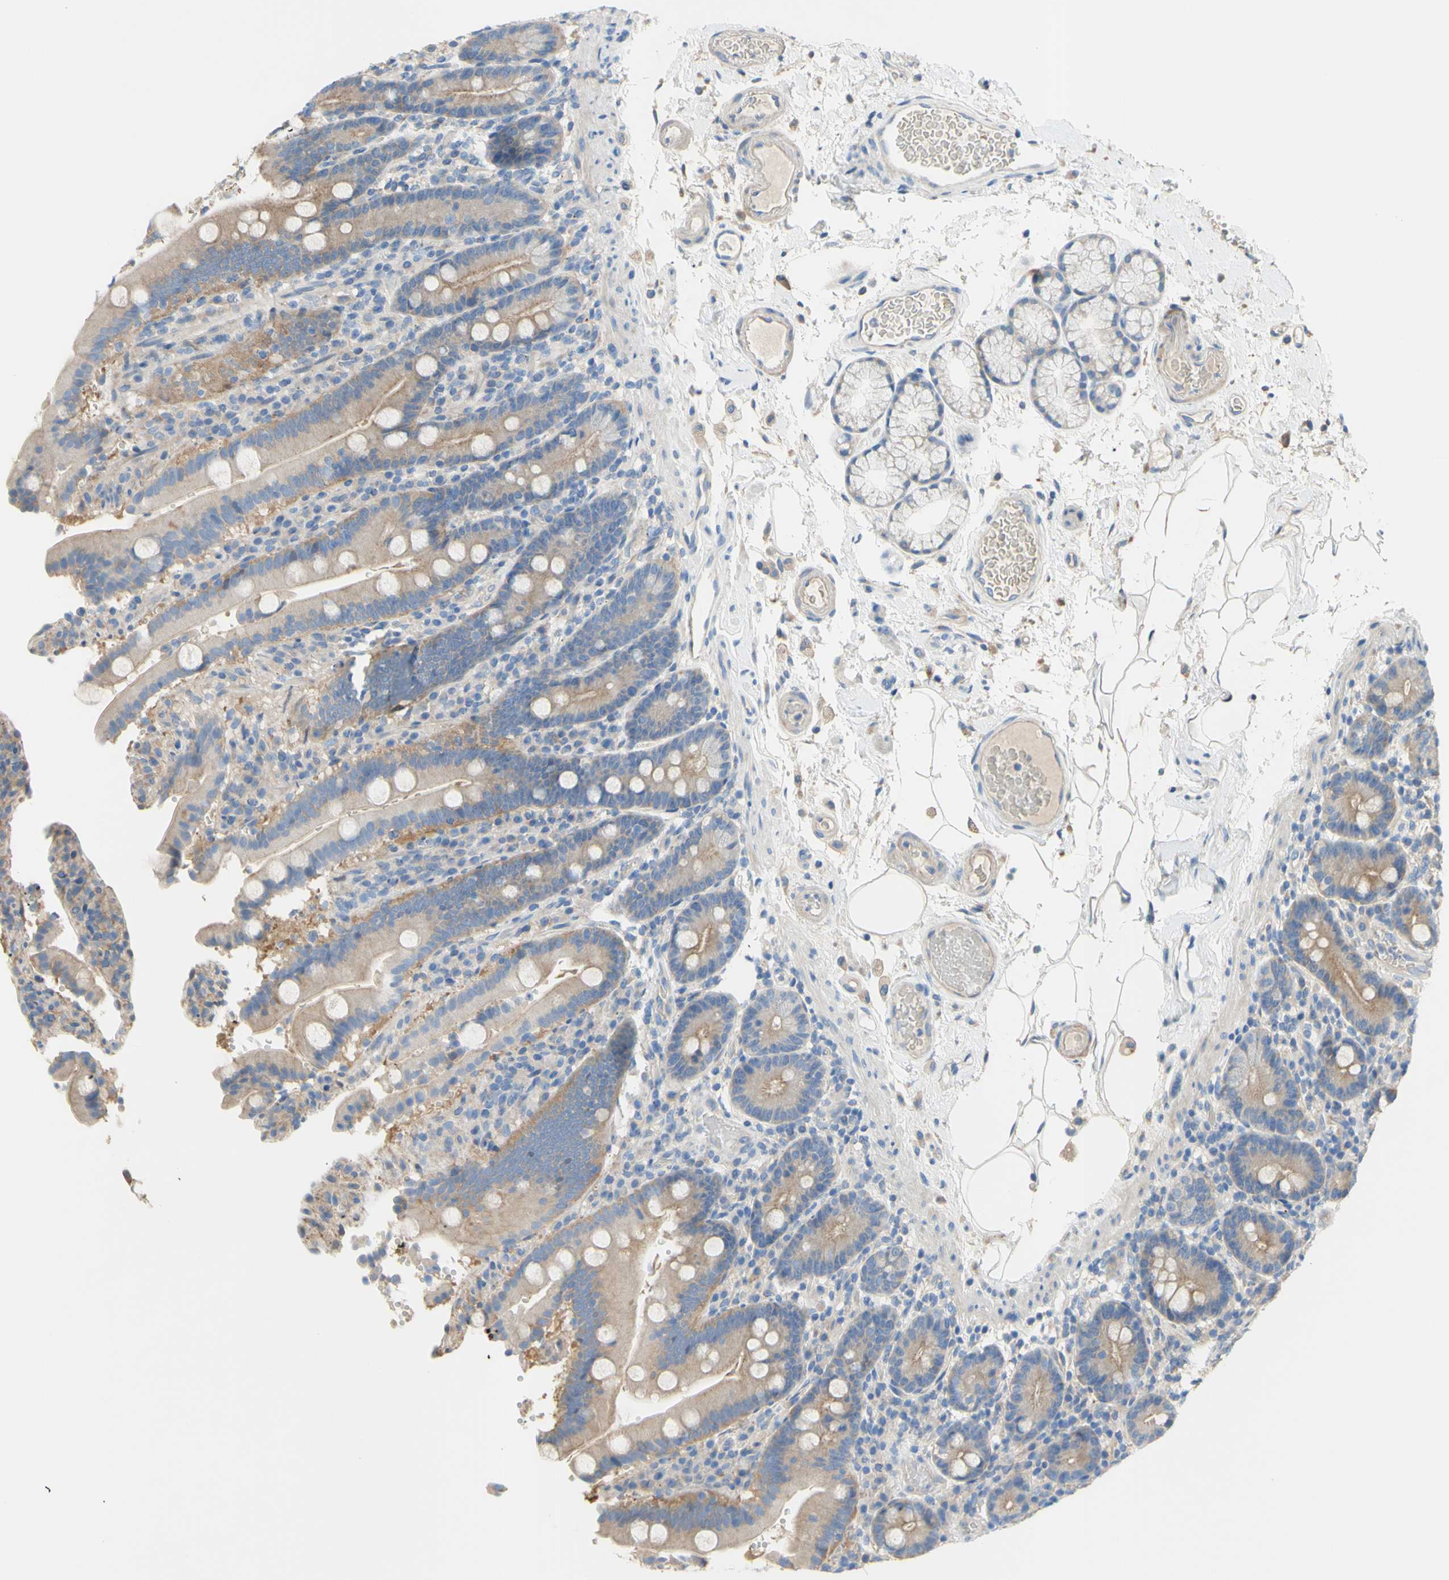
{"staining": {"intensity": "weak", "quantity": ">75%", "location": "cytoplasmic/membranous"}, "tissue": "duodenum", "cell_type": "Glandular cells", "image_type": "normal", "snomed": [{"axis": "morphology", "description": "Normal tissue, NOS"}, {"axis": "topography", "description": "Small intestine, NOS"}], "caption": "The immunohistochemical stain labels weak cytoplasmic/membranous positivity in glandular cells of benign duodenum.", "gene": "TMEM59L", "patient": {"sex": "female", "age": 71}}